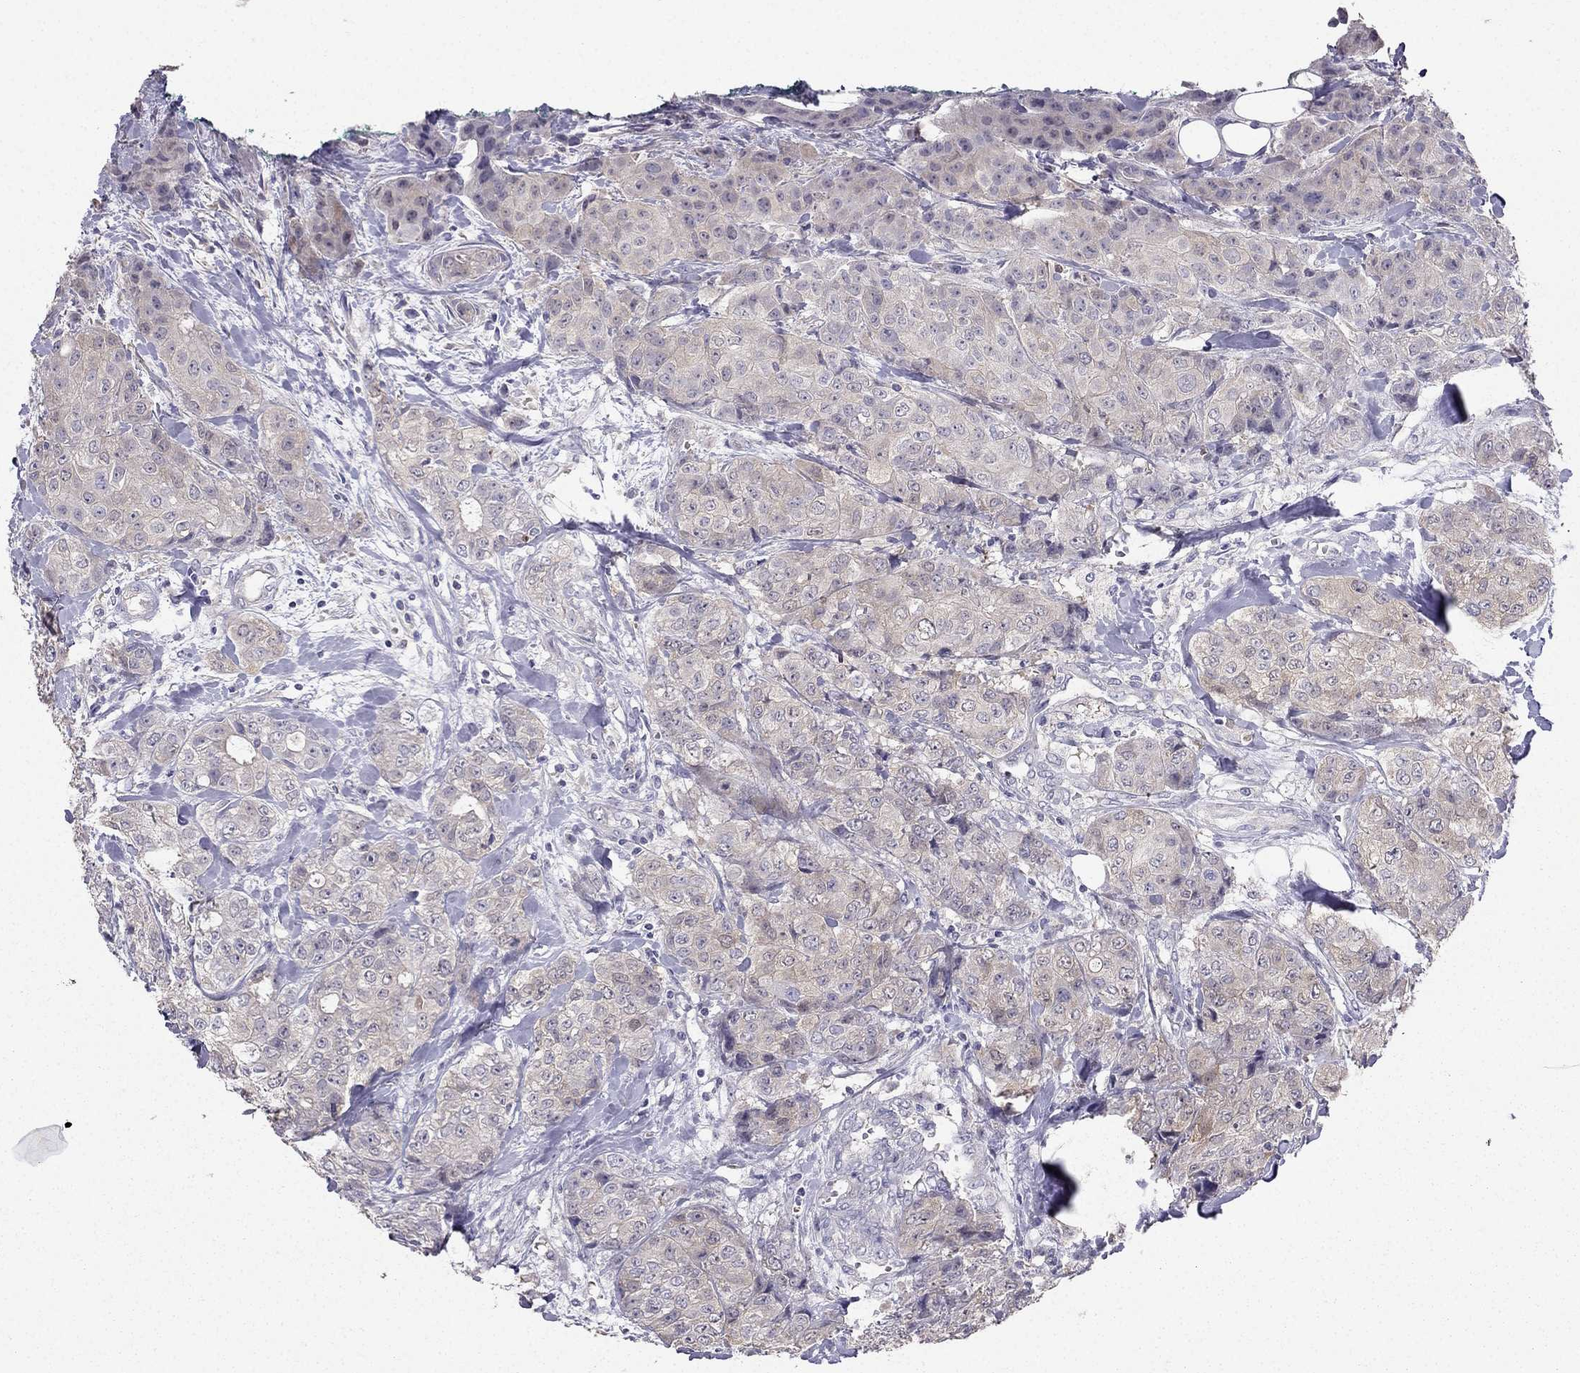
{"staining": {"intensity": "weak", "quantity": "25%-75%", "location": "cytoplasmic/membranous"}, "tissue": "breast cancer", "cell_type": "Tumor cells", "image_type": "cancer", "snomed": [{"axis": "morphology", "description": "Duct carcinoma"}, {"axis": "topography", "description": "Breast"}], "caption": "The immunohistochemical stain labels weak cytoplasmic/membranous positivity in tumor cells of infiltrating ductal carcinoma (breast) tissue.", "gene": "AS3MT", "patient": {"sex": "female", "age": 43}}